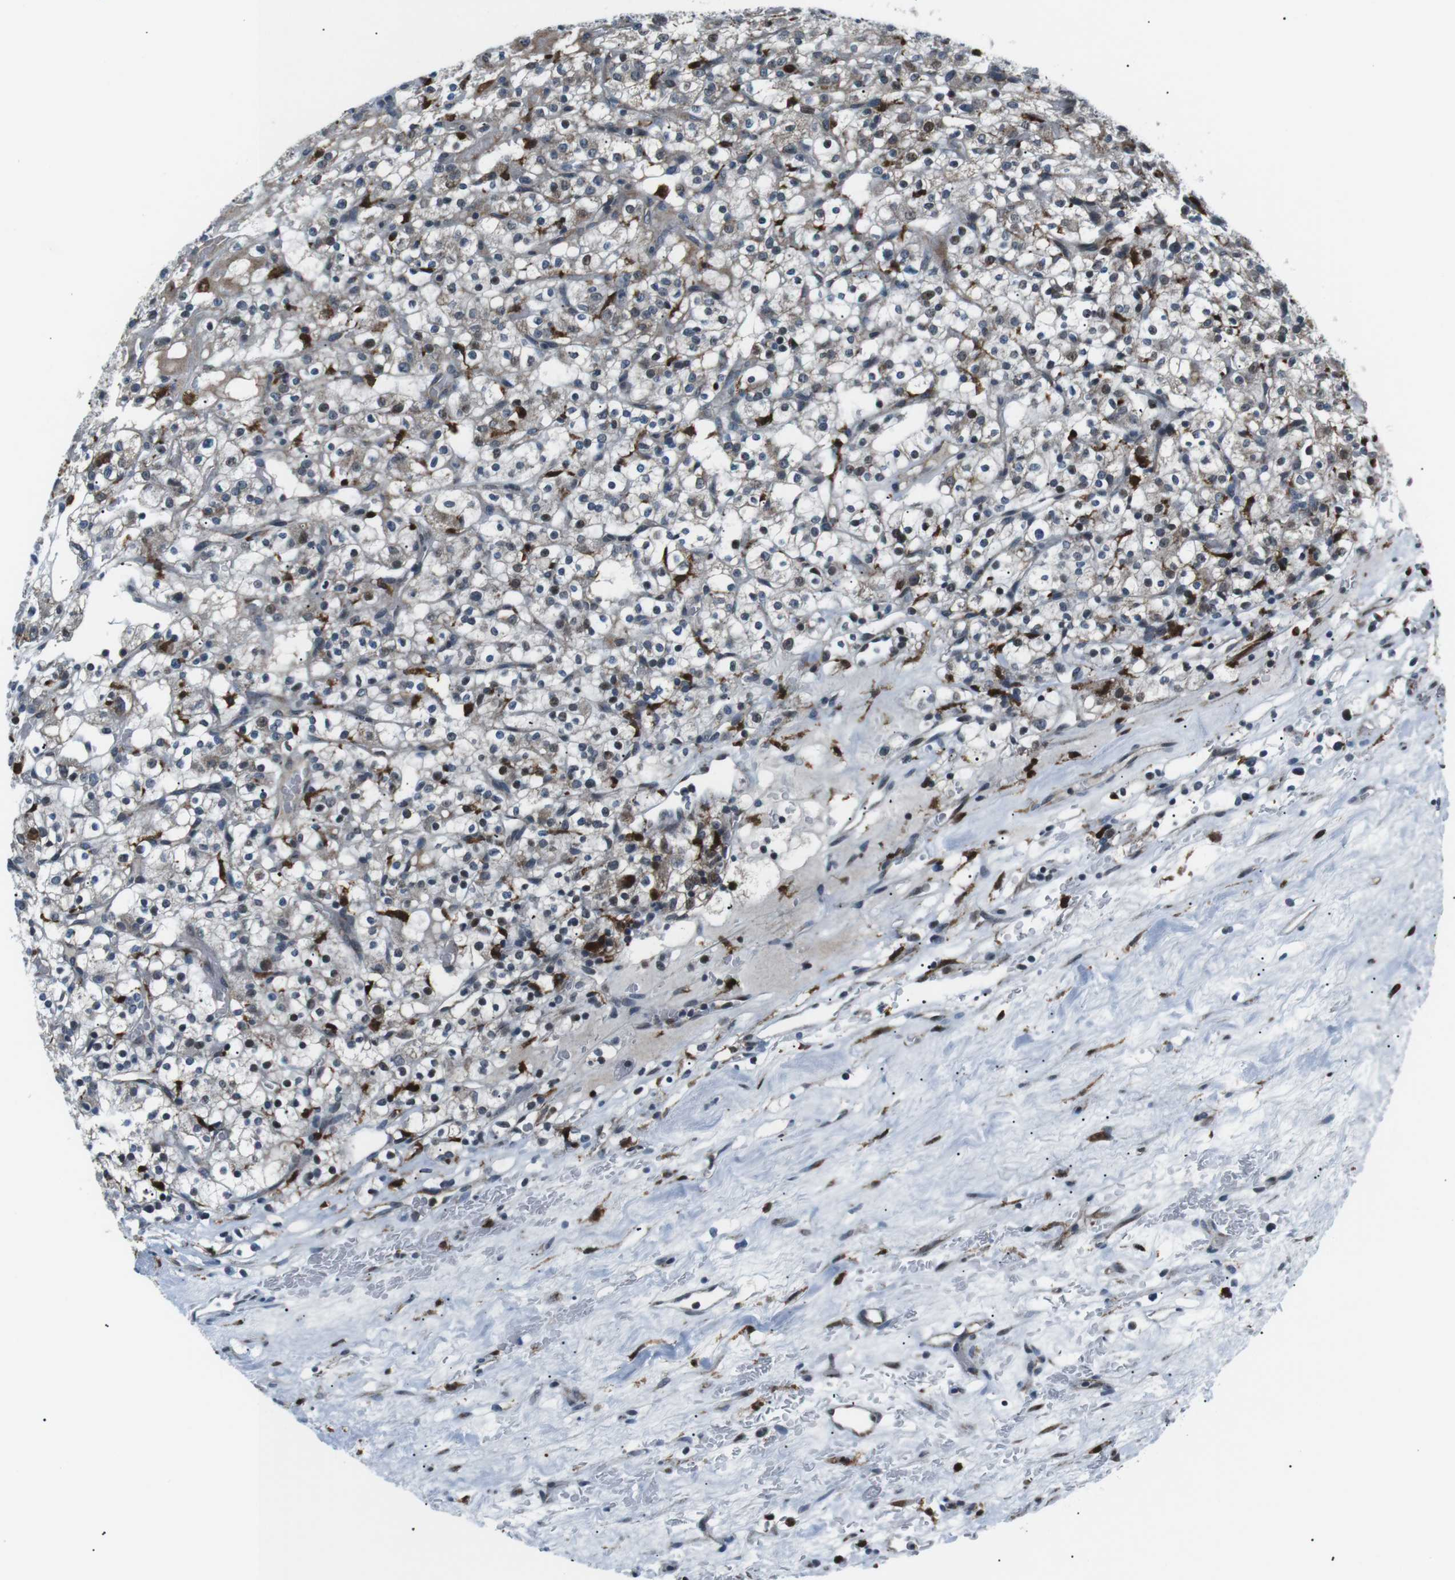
{"staining": {"intensity": "weak", "quantity": "<25%", "location": "cytoplasmic/membranous"}, "tissue": "renal cancer", "cell_type": "Tumor cells", "image_type": "cancer", "snomed": [{"axis": "morphology", "description": "Normal tissue, NOS"}, {"axis": "morphology", "description": "Adenocarcinoma, NOS"}, {"axis": "topography", "description": "Kidney"}], "caption": "This is an immunohistochemistry (IHC) photomicrograph of renal adenocarcinoma. There is no staining in tumor cells.", "gene": "BLNK", "patient": {"sex": "female", "age": 72}}